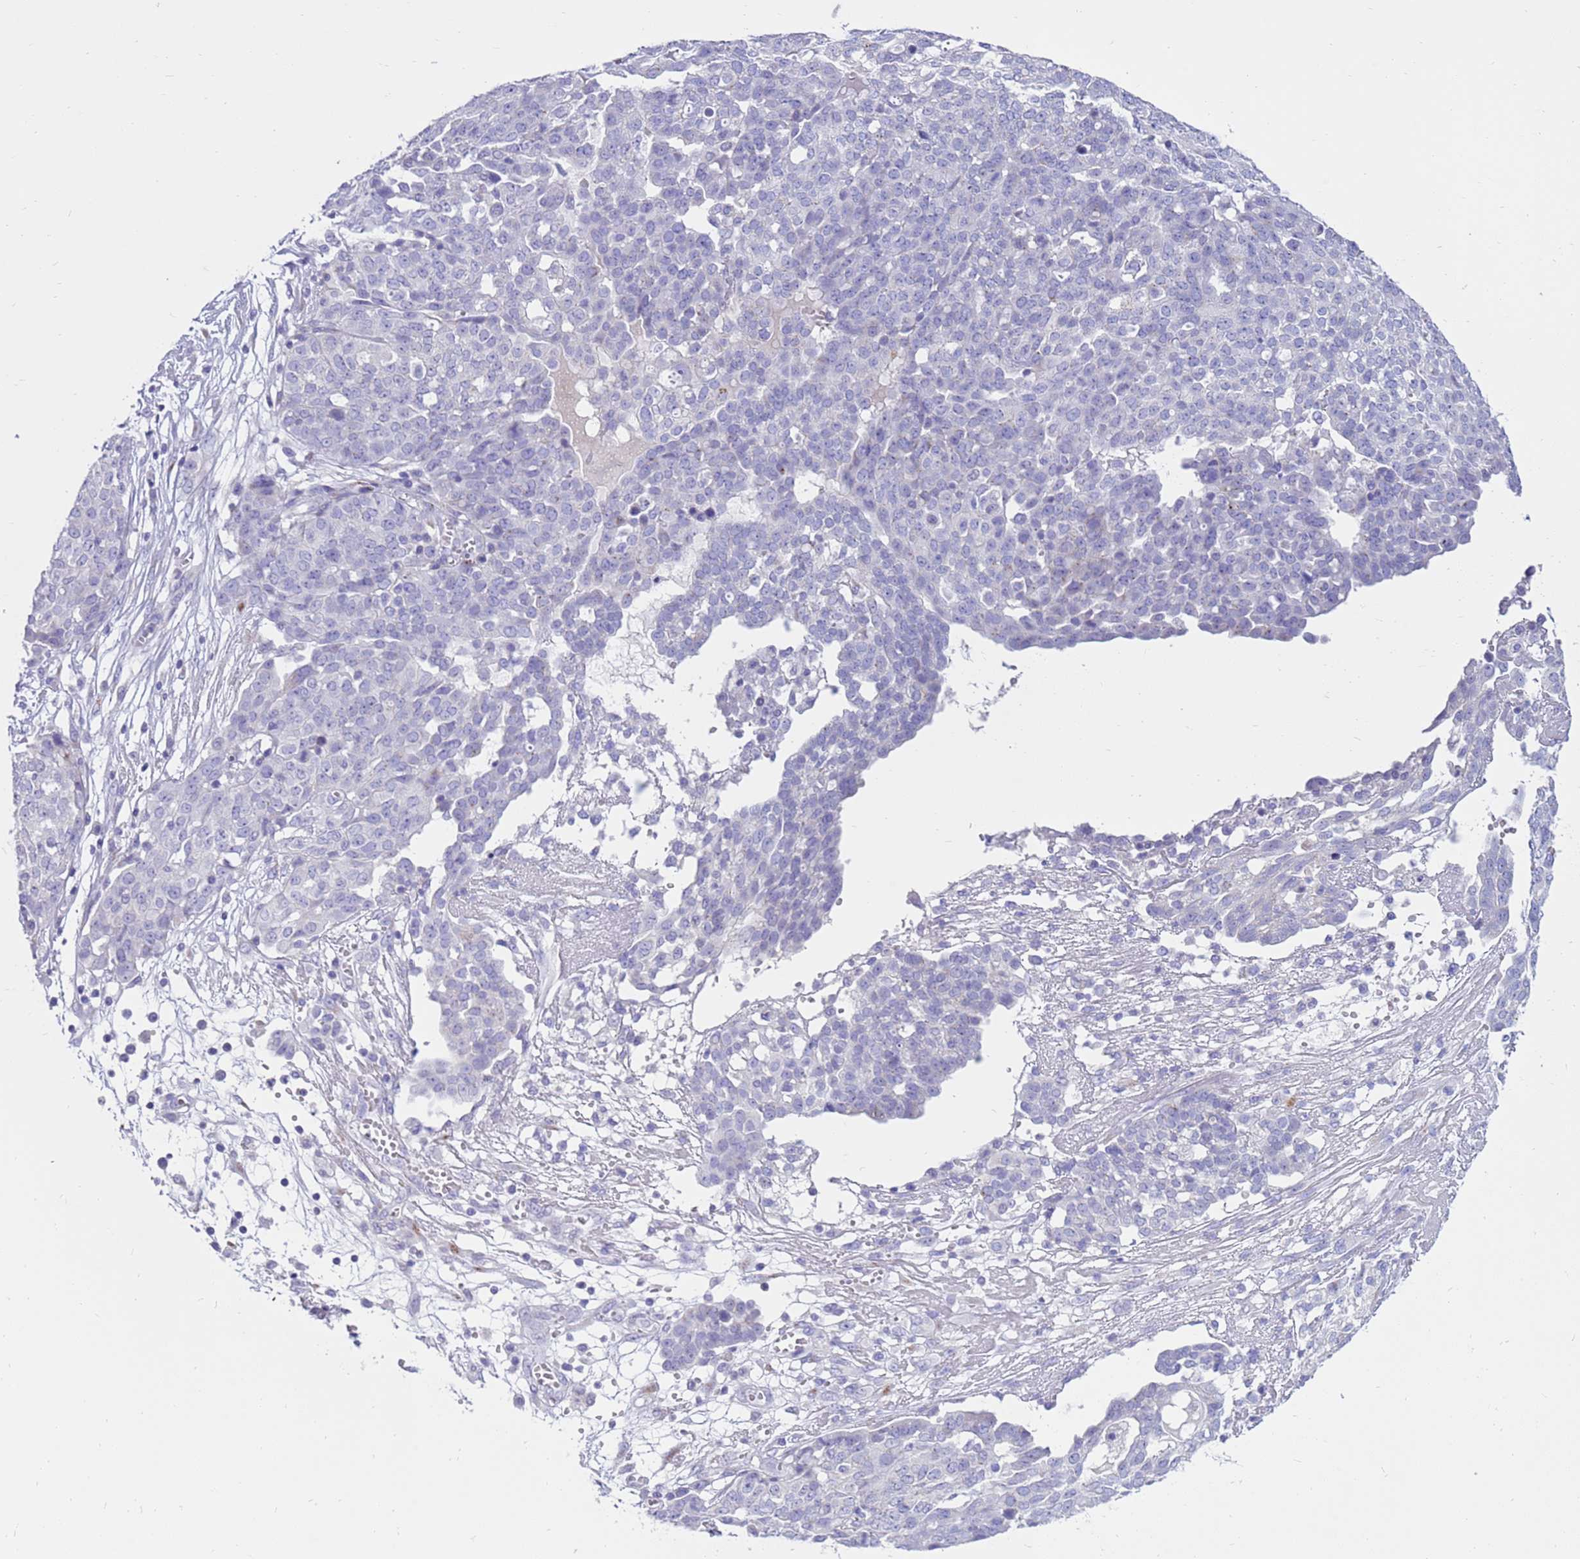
{"staining": {"intensity": "negative", "quantity": "none", "location": "none"}, "tissue": "ovarian cancer", "cell_type": "Tumor cells", "image_type": "cancer", "snomed": [{"axis": "morphology", "description": "Cystadenocarcinoma, serous, NOS"}, {"axis": "topography", "description": "Soft tissue"}, {"axis": "topography", "description": "Ovary"}], "caption": "Immunohistochemical staining of ovarian serous cystadenocarcinoma exhibits no significant expression in tumor cells. (Brightfield microscopy of DAB IHC at high magnification).", "gene": "PDE10A", "patient": {"sex": "female", "age": 57}}